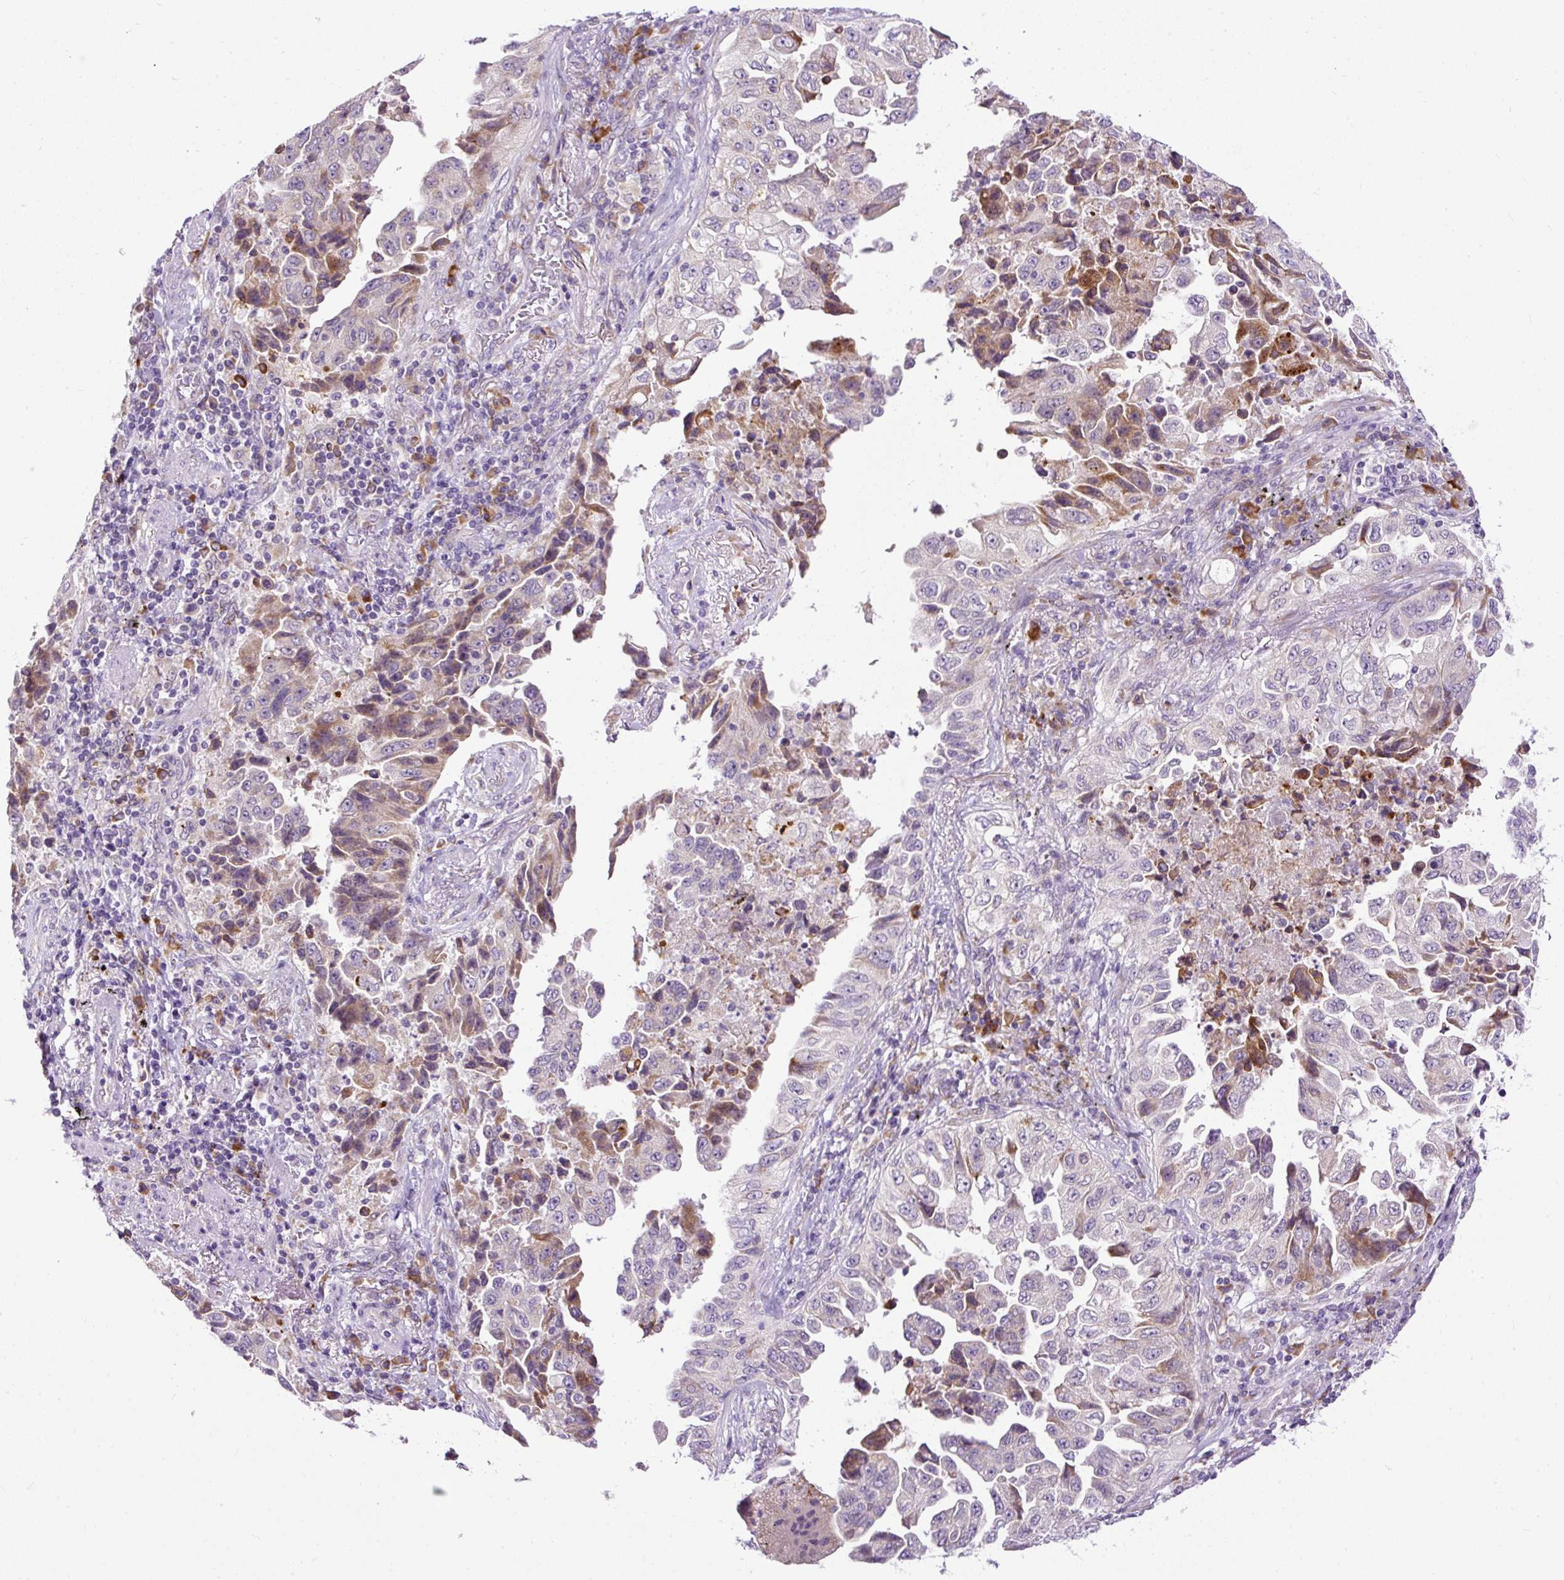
{"staining": {"intensity": "moderate", "quantity": "<25%", "location": "cytoplasmic/membranous"}, "tissue": "lung cancer", "cell_type": "Tumor cells", "image_type": "cancer", "snomed": [{"axis": "morphology", "description": "Adenocarcinoma, NOS"}, {"axis": "topography", "description": "Lung"}], "caption": "An image showing moderate cytoplasmic/membranous expression in approximately <25% of tumor cells in adenocarcinoma (lung), as visualized by brown immunohistochemical staining.", "gene": "FMC1", "patient": {"sex": "female", "age": 51}}